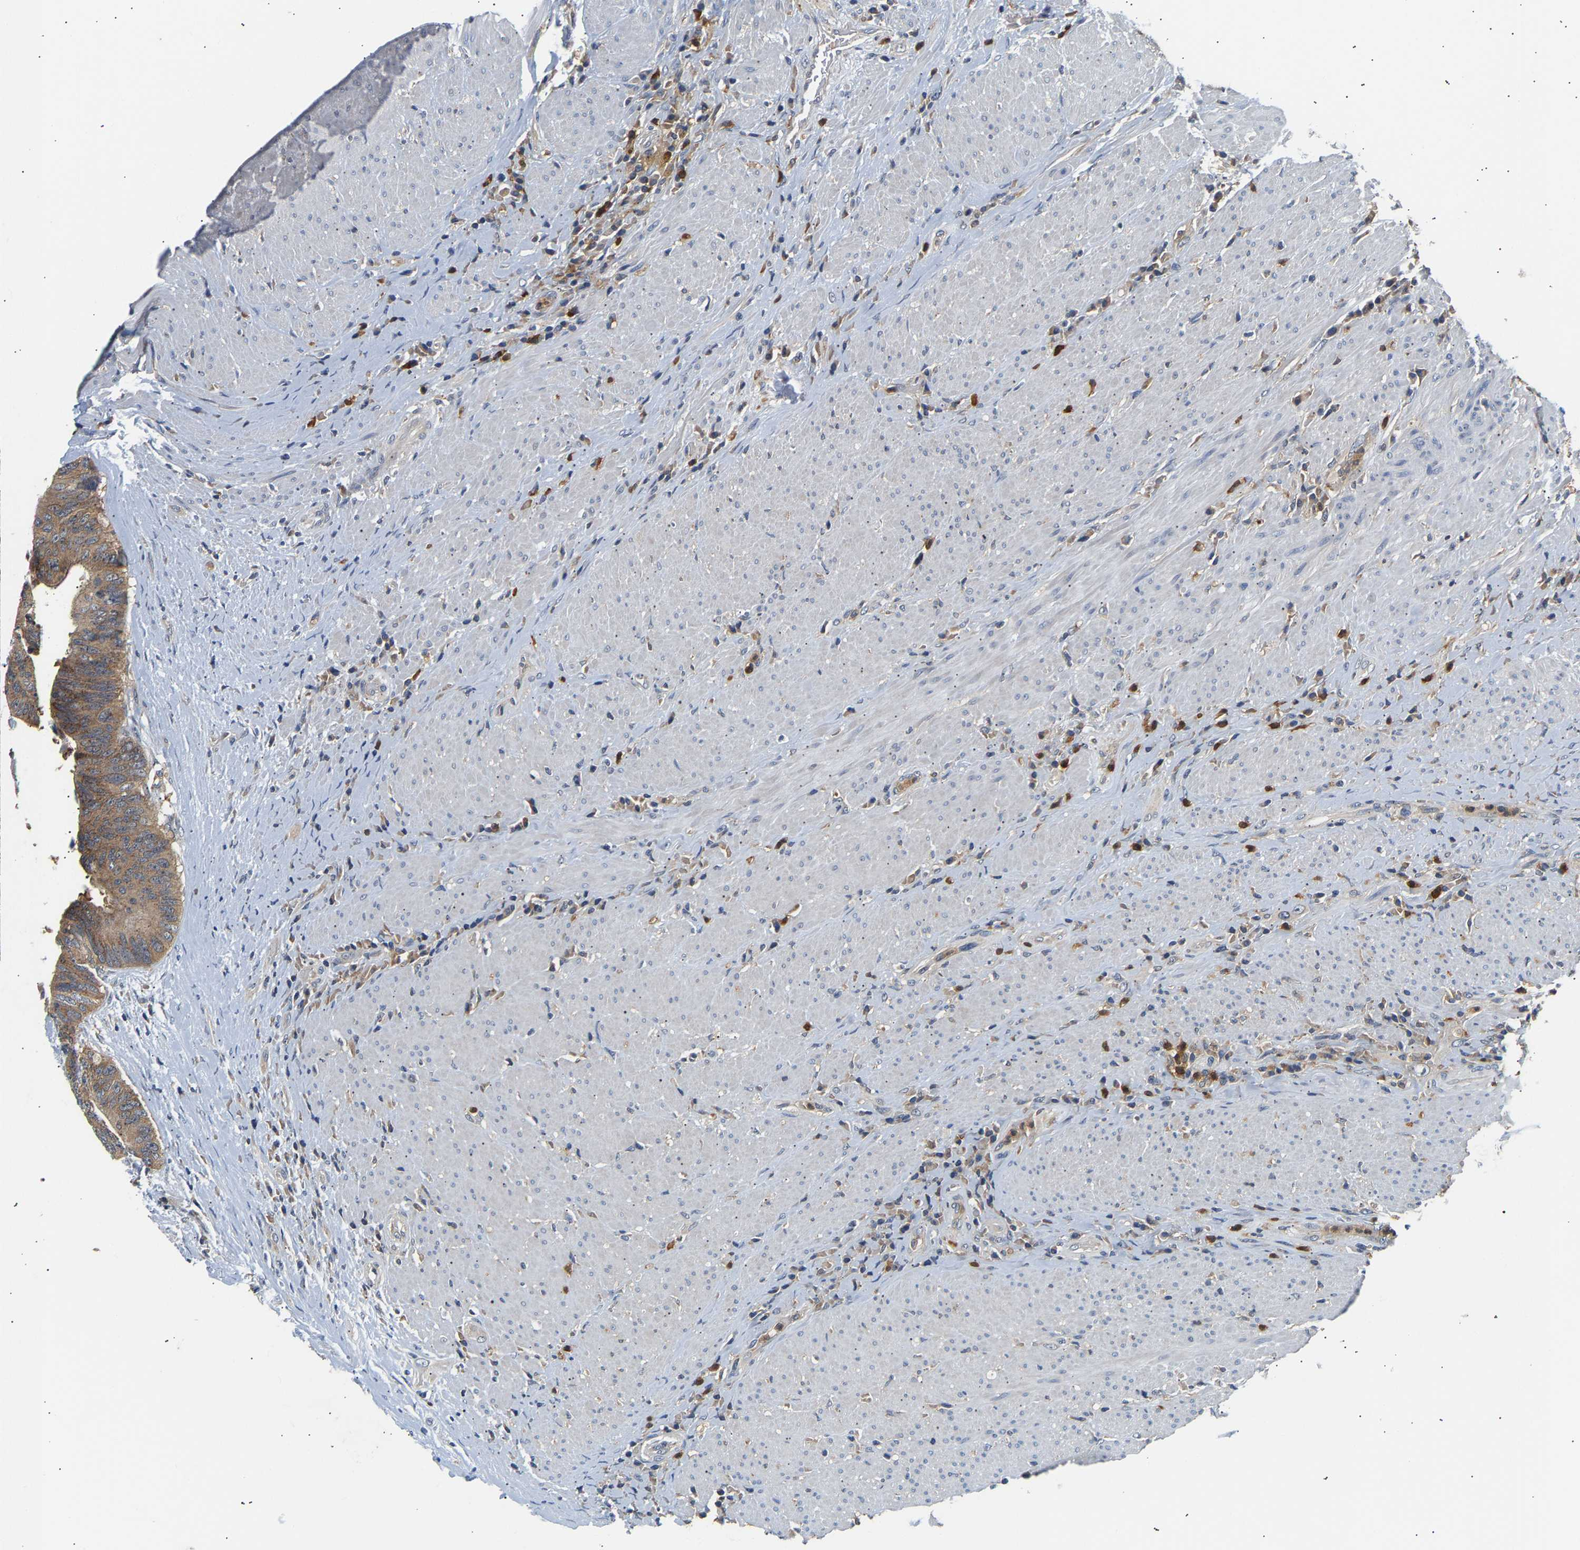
{"staining": {"intensity": "moderate", "quantity": ">75%", "location": "cytoplasmic/membranous"}, "tissue": "colorectal cancer", "cell_type": "Tumor cells", "image_type": "cancer", "snomed": [{"axis": "morphology", "description": "Adenocarcinoma, NOS"}, {"axis": "topography", "description": "Rectum"}], "caption": "A brown stain labels moderate cytoplasmic/membranous staining of a protein in human adenocarcinoma (colorectal) tumor cells. (DAB (3,3'-diaminobenzidine) IHC with brightfield microscopy, high magnification).", "gene": "PPID", "patient": {"sex": "male", "age": 72}}